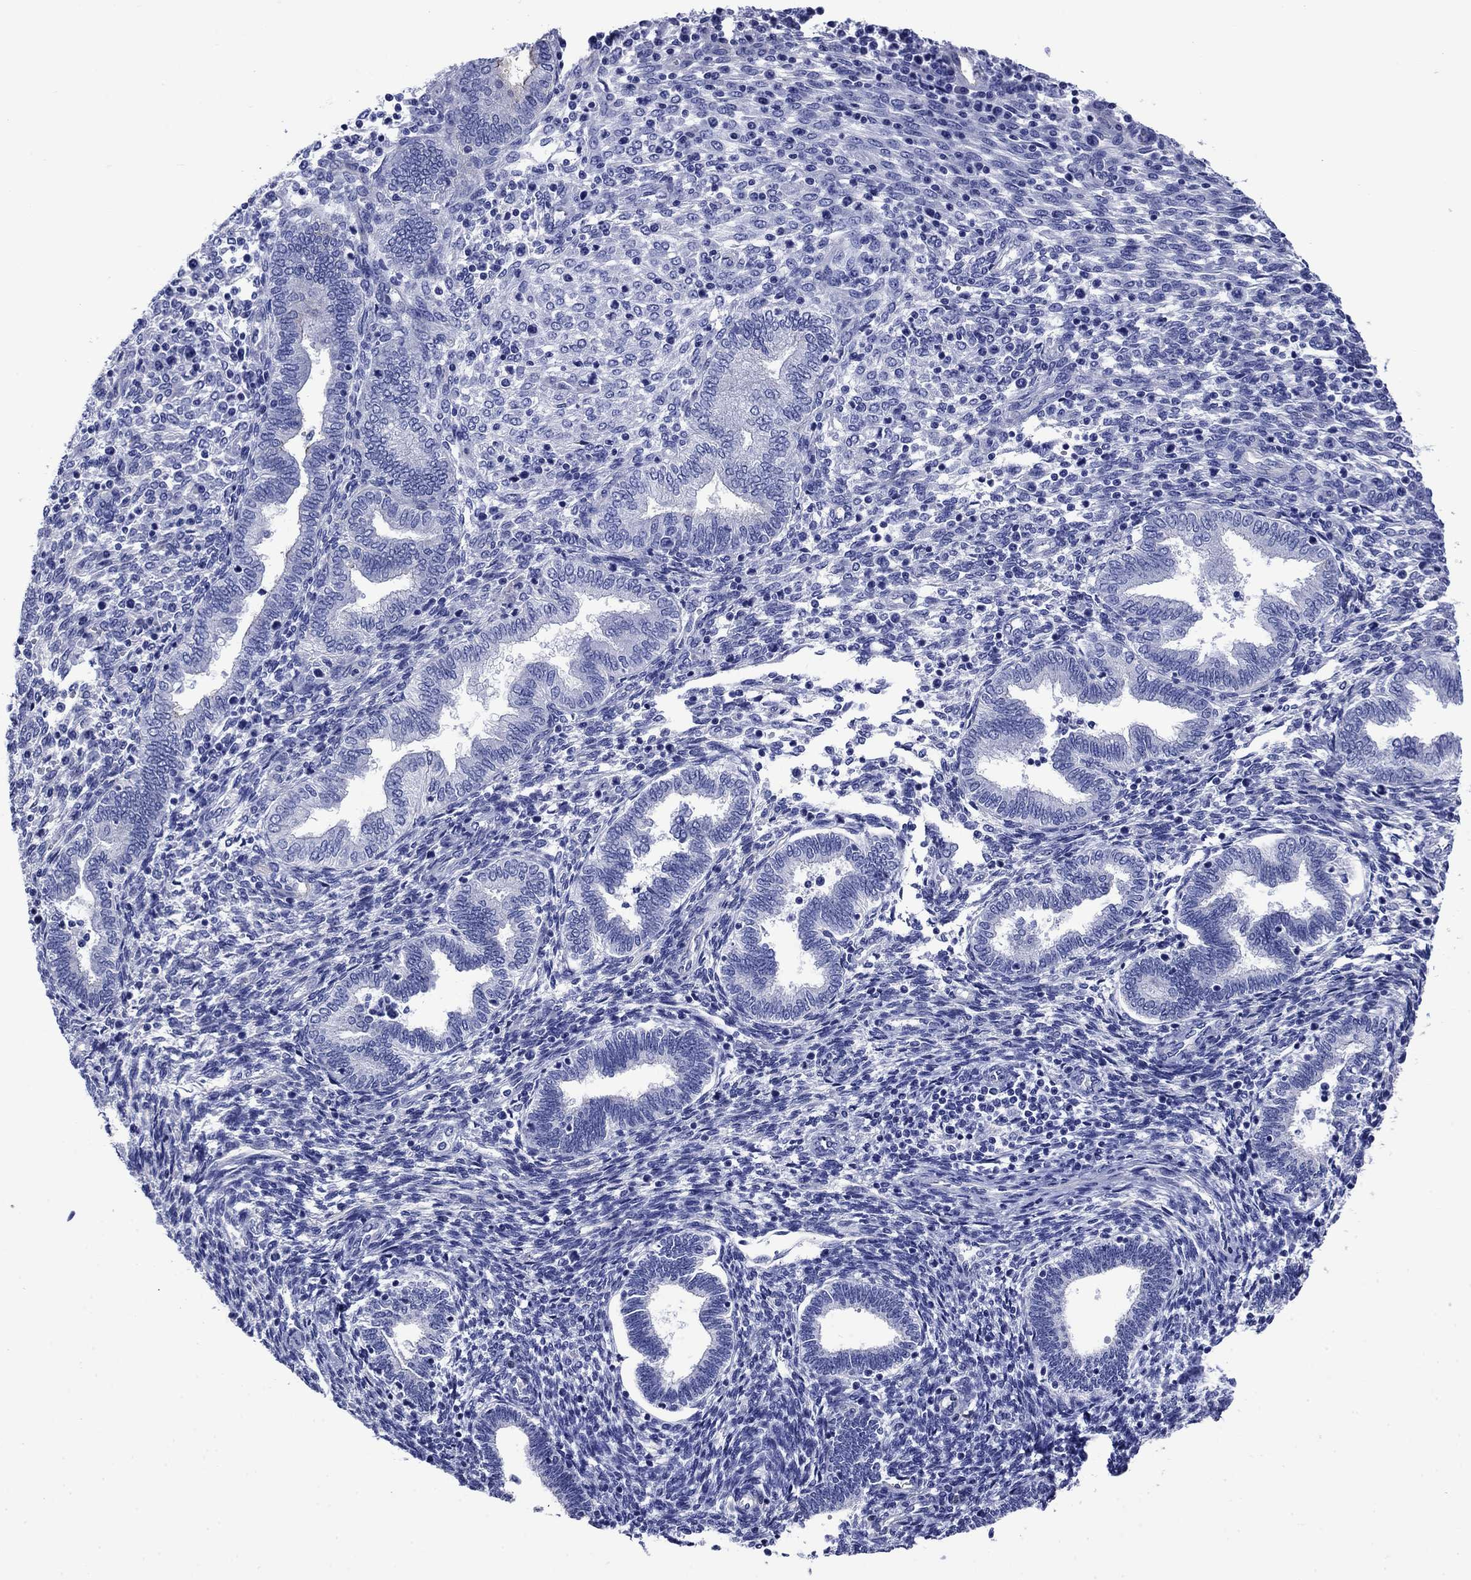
{"staining": {"intensity": "negative", "quantity": "none", "location": "none"}, "tissue": "endometrium", "cell_type": "Cells in endometrial stroma", "image_type": "normal", "snomed": [{"axis": "morphology", "description": "Normal tissue, NOS"}, {"axis": "topography", "description": "Endometrium"}], "caption": "IHC micrograph of unremarkable human endometrium stained for a protein (brown), which demonstrates no staining in cells in endometrial stroma. Nuclei are stained in blue.", "gene": "SLC1A2", "patient": {"sex": "female", "age": 42}}